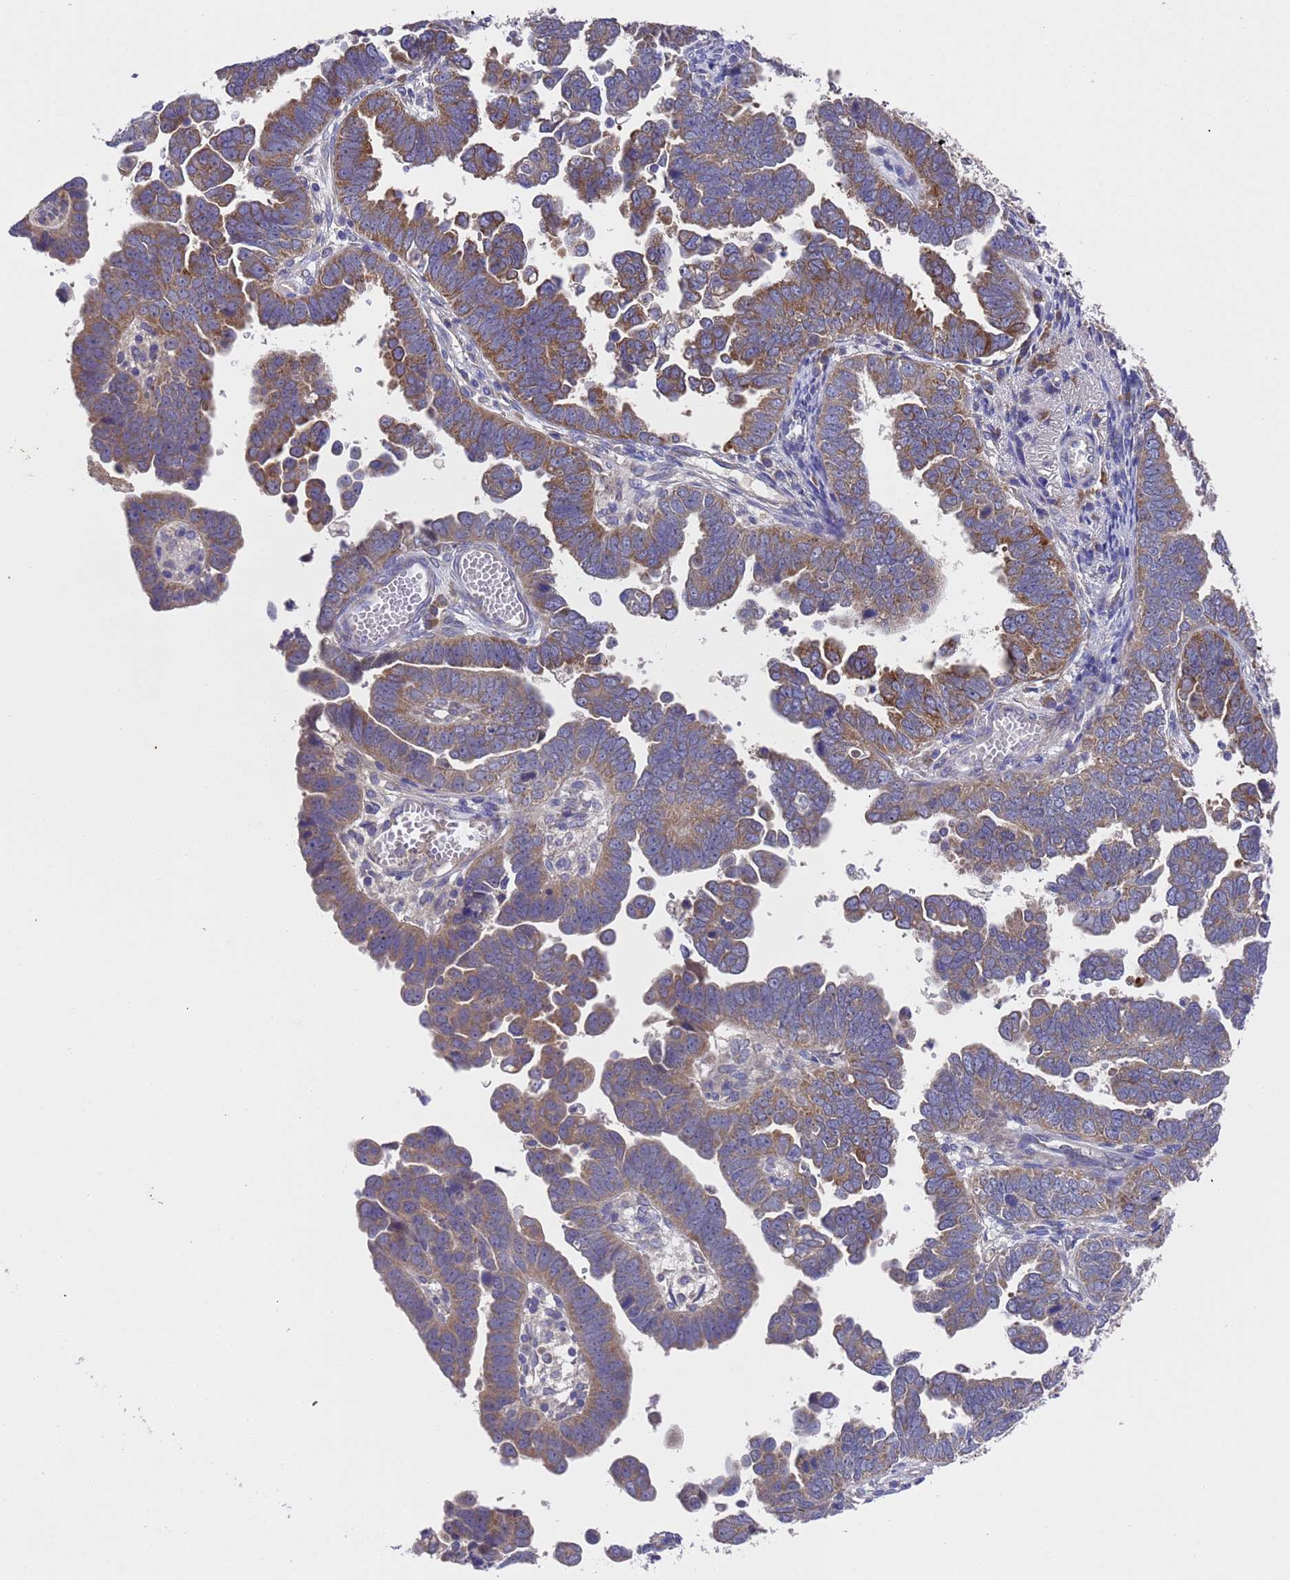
{"staining": {"intensity": "moderate", "quantity": ">75%", "location": "cytoplasmic/membranous"}, "tissue": "endometrial cancer", "cell_type": "Tumor cells", "image_type": "cancer", "snomed": [{"axis": "morphology", "description": "Adenocarcinoma, NOS"}, {"axis": "topography", "description": "Endometrium"}], "caption": "Immunohistochemical staining of human endometrial cancer (adenocarcinoma) reveals moderate cytoplasmic/membranous protein staining in about >75% of tumor cells. (brown staining indicates protein expression, while blue staining denotes nuclei).", "gene": "DCAF12L2", "patient": {"sex": "female", "age": 75}}